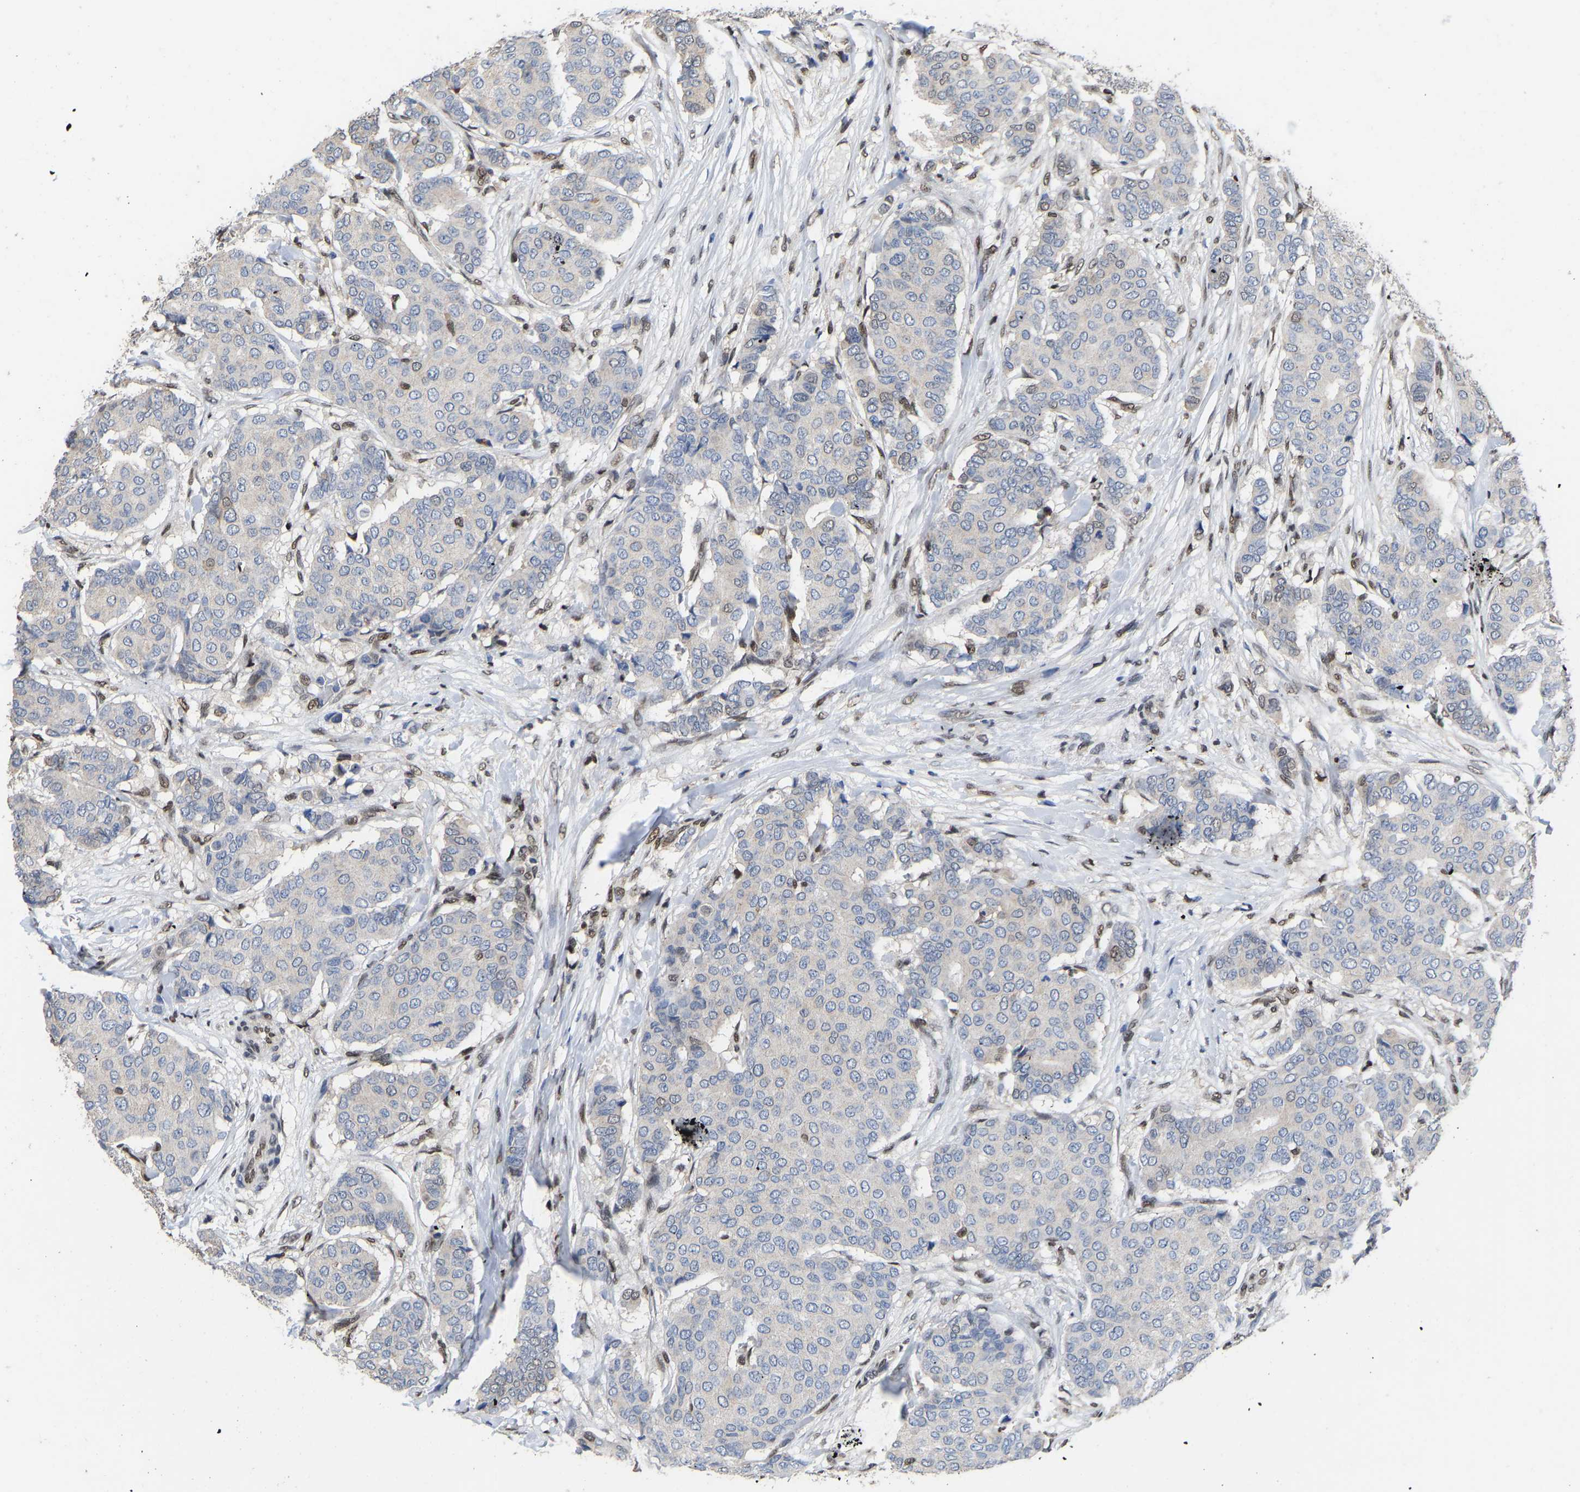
{"staining": {"intensity": "negative", "quantity": "none", "location": "none"}, "tissue": "breast cancer", "cell_type": "Tumor cells", "image_type": "cancer", "snomed": [{"axis": "morphology", "description": "Duct carcinoma"}, {"axis": "topography", "description": "Breast"}], "caption": "This is an immunohistochemistry (IHC) photomicrograph of human infiltrating ductal carcinoma (breast). There is no staining in tumor cells.", "gene": "QKI", "patient": {"sex": "female", "age": 75}}